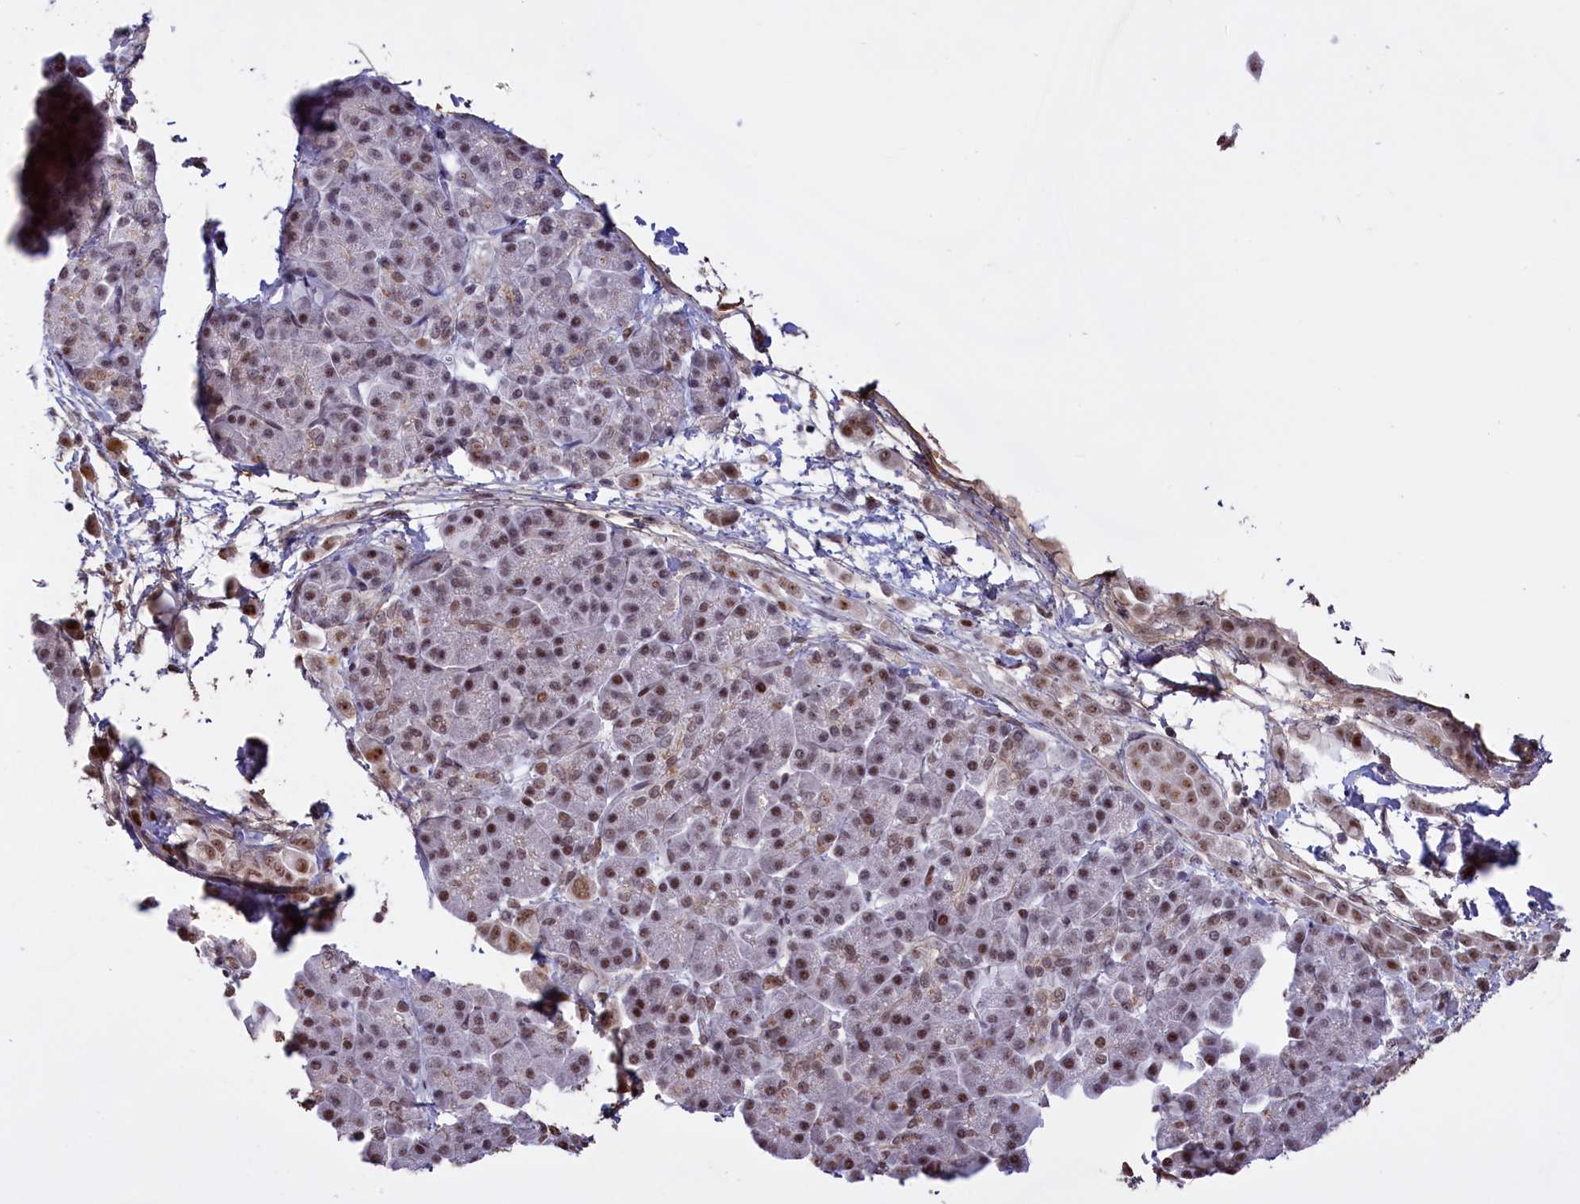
{"staining": {"intensity": "moderate", "quantity": "25%-75%", "location": "nuclear"}, "tissue": "pancreatic cancer", "cell_type": "Tumor cells", "image_type": "cancer", "snomed": [{"axis": "morphology", "description": "Normal tissue, NOS"}, {"axis": "morphology", "description": "Adenocarcinoma, NOS"}, {"axis": "topography", "description": "Pancreas"}], "caption": "Immunohistochemistry of human pancreatic cancer demonstrates medium levels of moderate nuclear expression in approximately 25%-75% of tumor cells. (DAB IHC, brown staining for protein, blue staining for nuclei).", "gene": "RELB", "patient": {"sex": "female", "age": 64}}